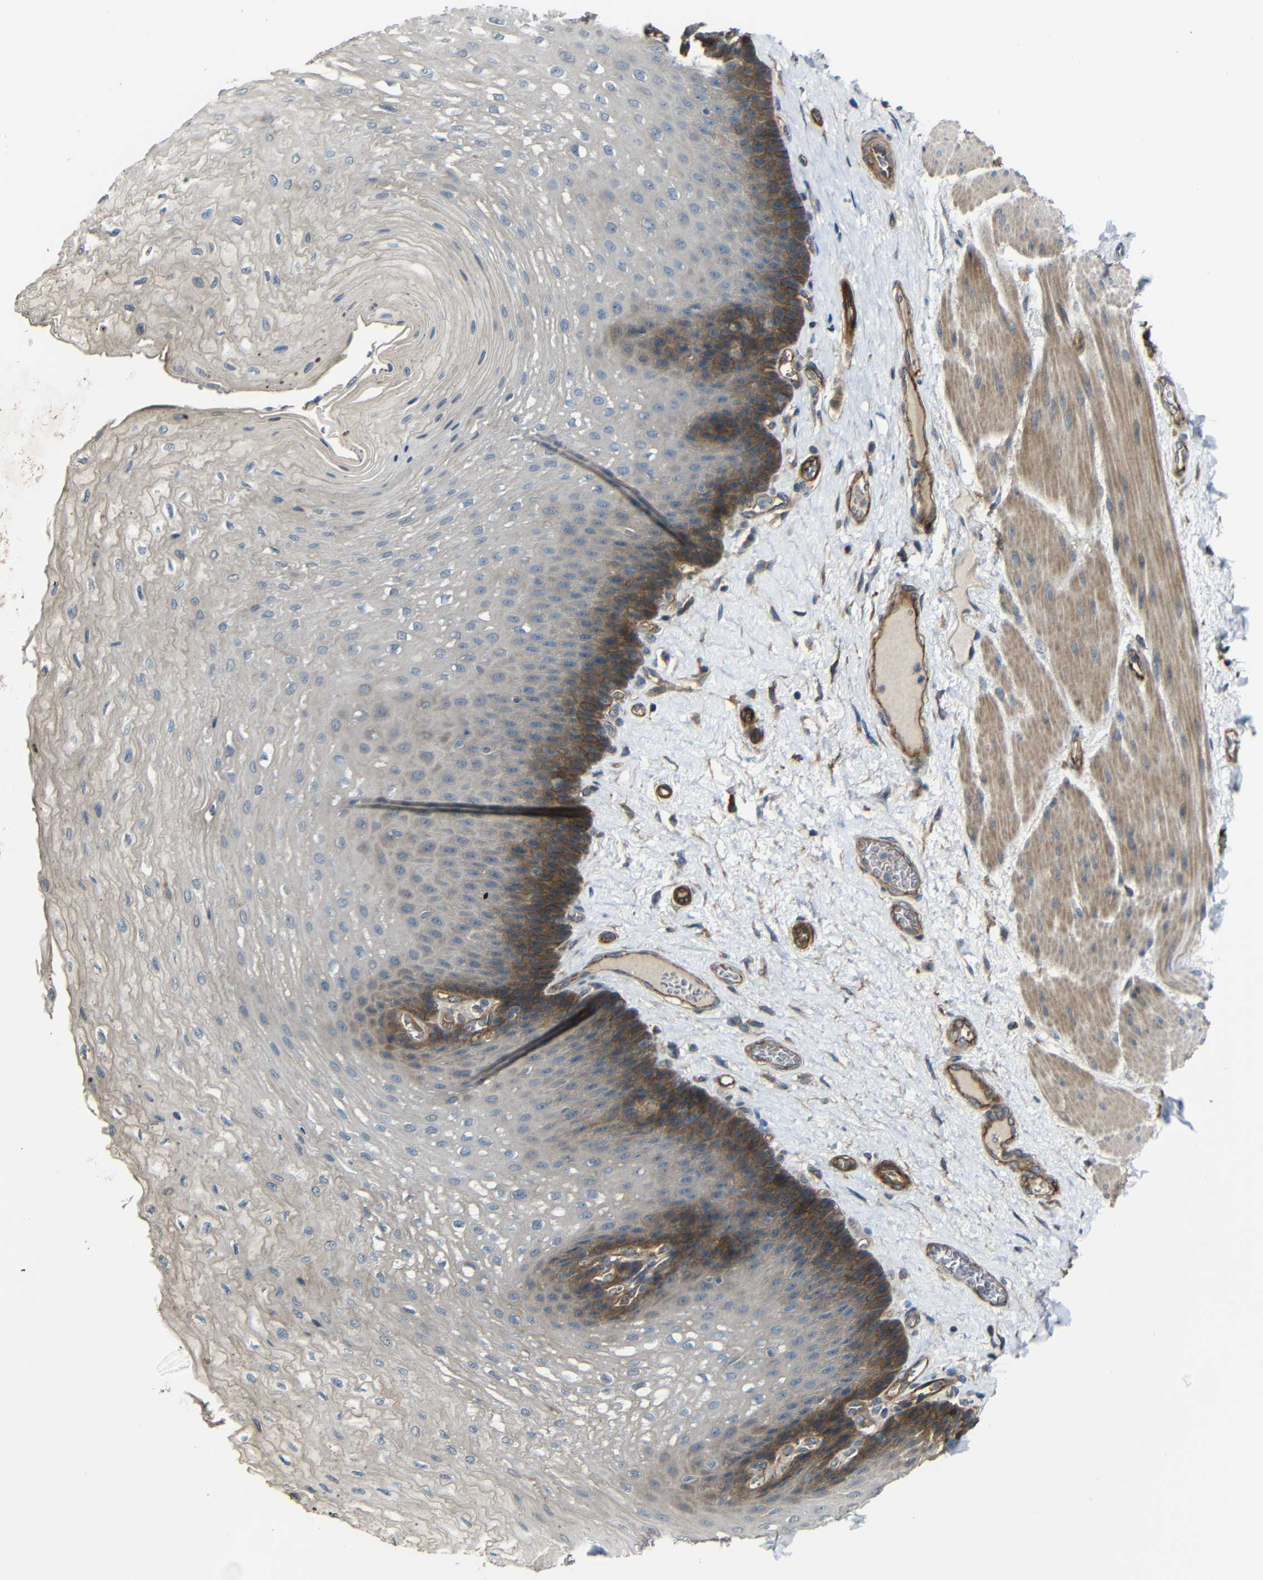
{"staining": {"intensity": "strong", "quantity": "<25%", "location": "cytoplasmic/membranous"}, "tissue": "esophagus", "cell_type": "Squamous epithelial cells", "image_type": "normal", "snomed": [{"axis": "morphology", "description": "Normal tissue, NOS"}, {"axis": "topography", "description": "Esophagus"}], "caption": "Brown immunohistochemical staining in unremarkable esophagus reveals strong cytoplasmic/membranous positivity in about <25% of squamous epithelial cells.", "gene": "RELL1", "patient": {"sex": "female", "age": 72}}